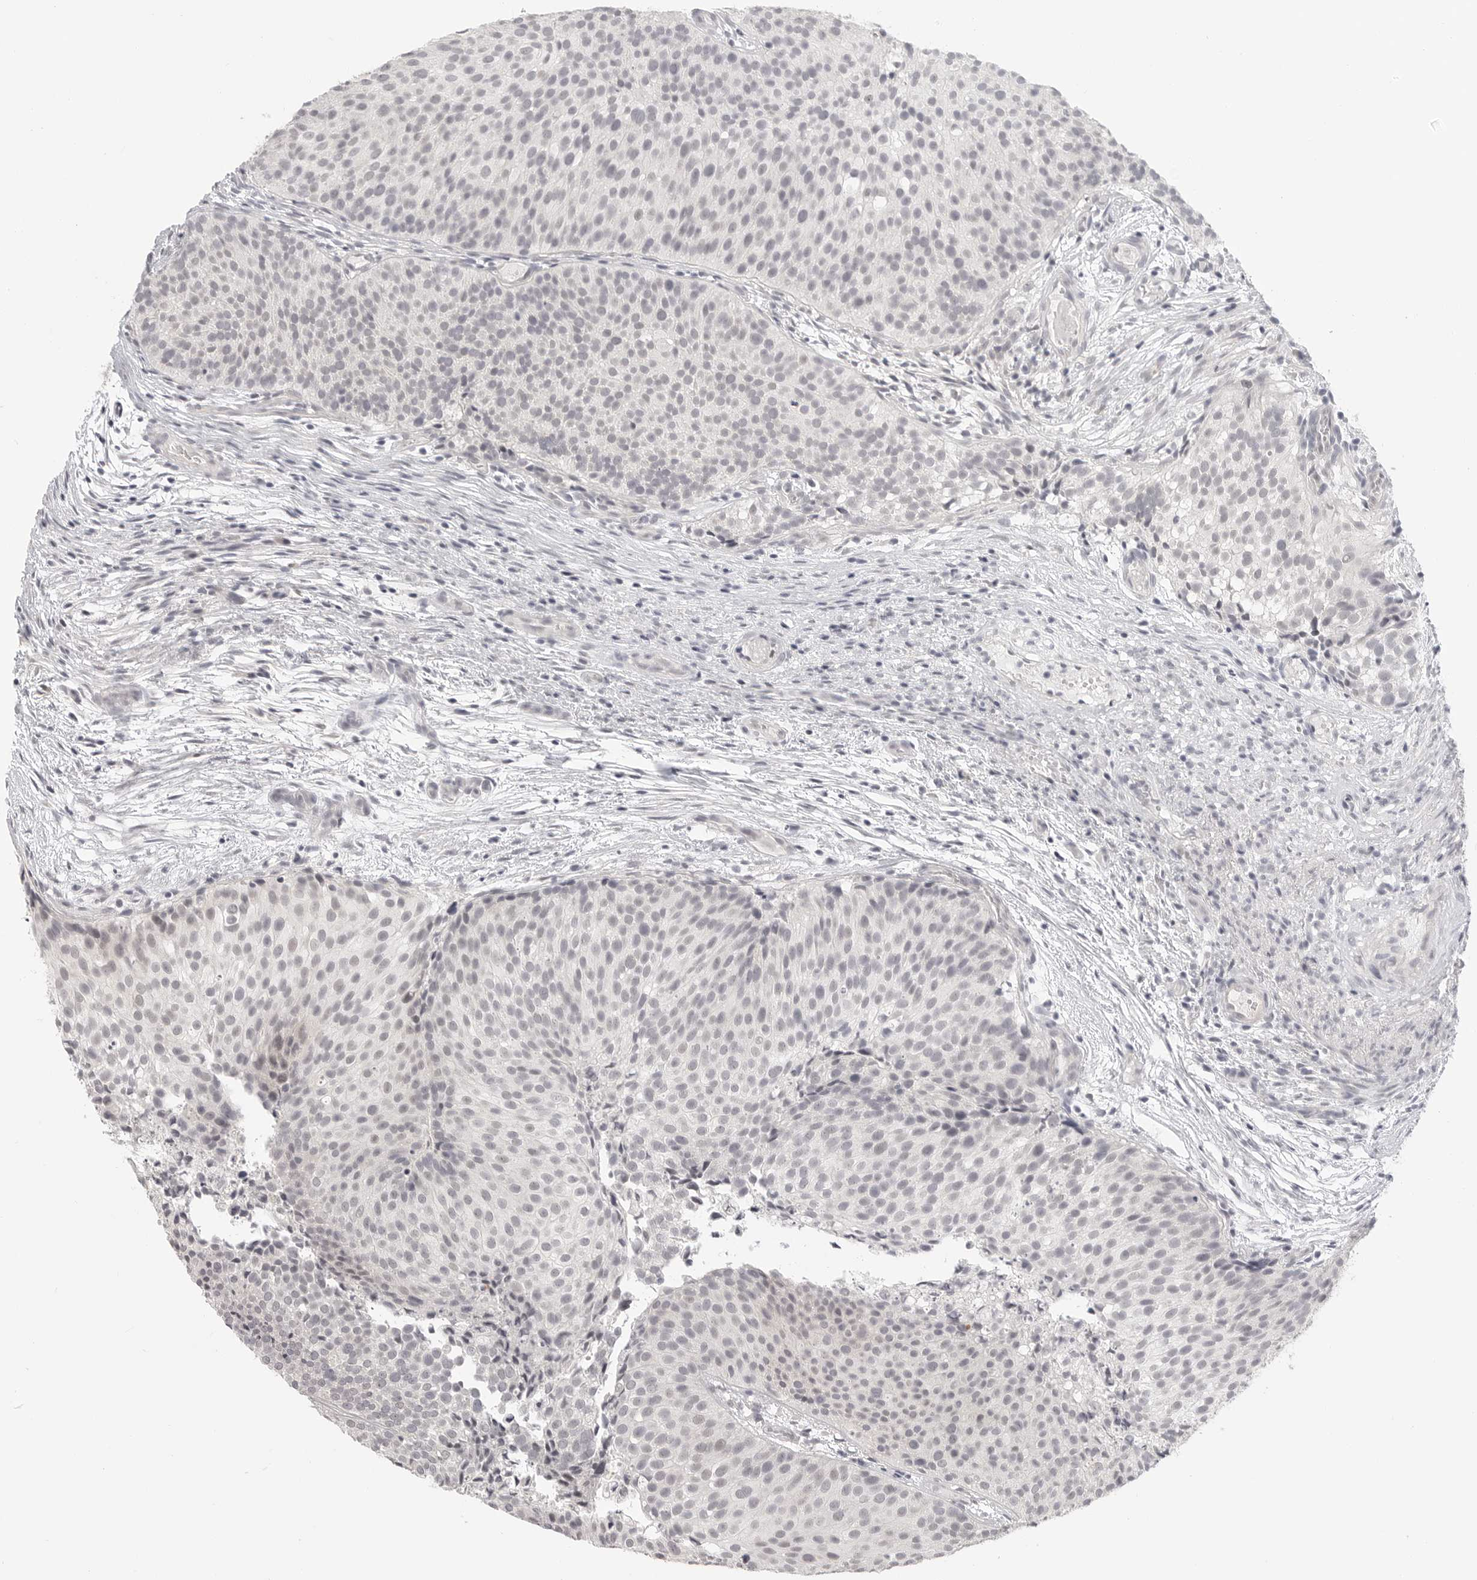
{"staining": {"intensity": "negative", "quantity": "none", "location": "none"}, "tissue": "urothelial cancer", "cell_type": "Tumor cells", "image_type": "cancer", "snomed": [{"axis": "morphology", "description": "Urothelial carcinoma, Low grade"}, {"axis": "topography", "description": "Urinary bladder"}], "caption": "This is an immunohistochemistry (IHC) micrograph of urothelial cancer. There is no positivity in tumor cells.", "gene": "KLK11", "patient": {"sex": "male", "age": 86}}